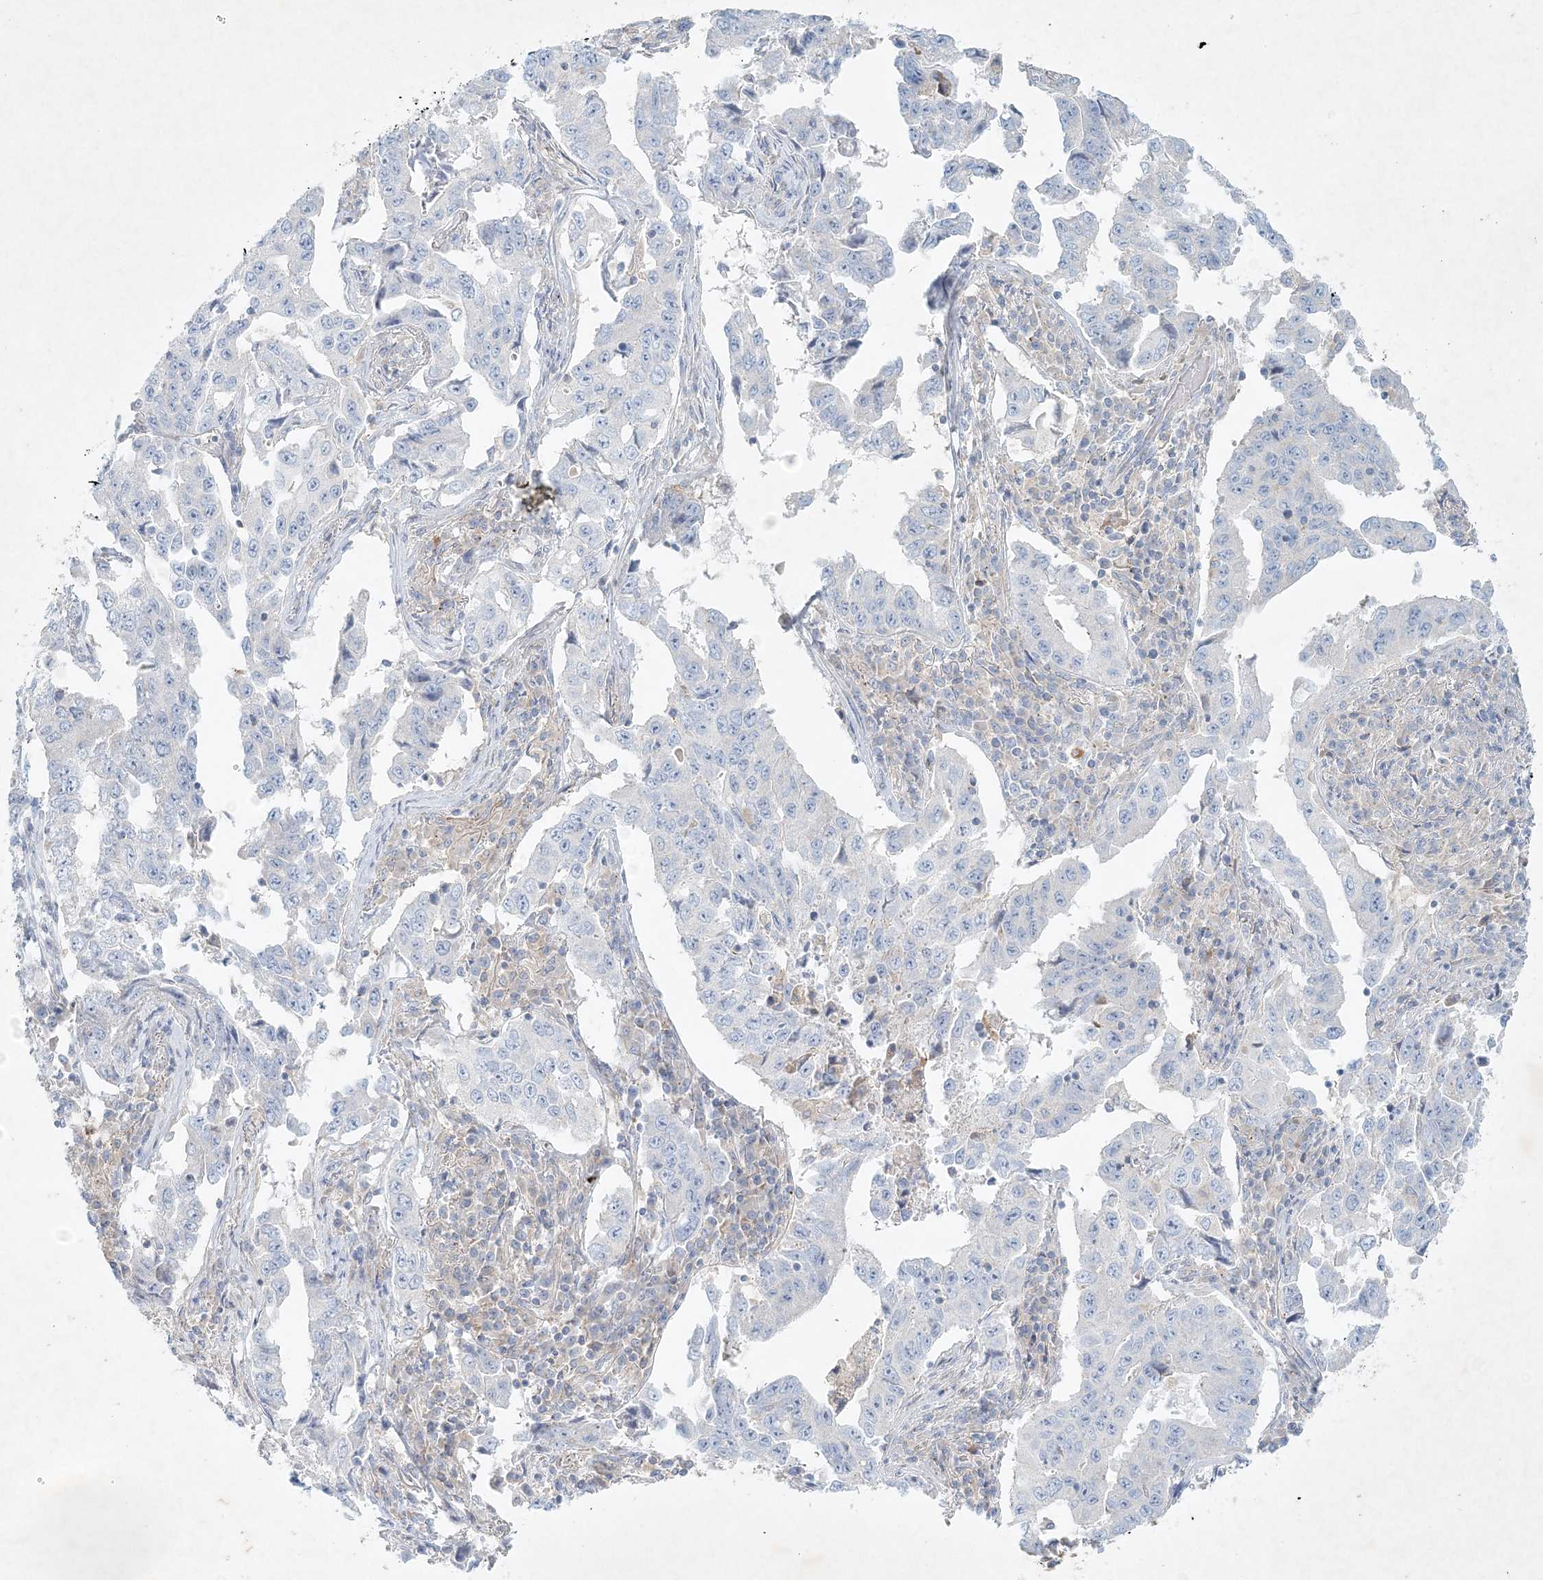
{"staining": {"intensity": "negative", "quantity": "none", "location": "none"}, "tissue": "lung cancer", "cell_type": "Tumor cells", "image_type": "cancer", "snomed": [{"axis": "morphology", "description": "Adenocarcinoma, NOS"}, {"axis": "topography", "description": "Lung"}], "caption": "This is a histopathology image of IHC staining of lung cancer, which shows no expression in tumor cells.", "gene": "STK11IP", "patient": {"sex": "female", "age": 51}}